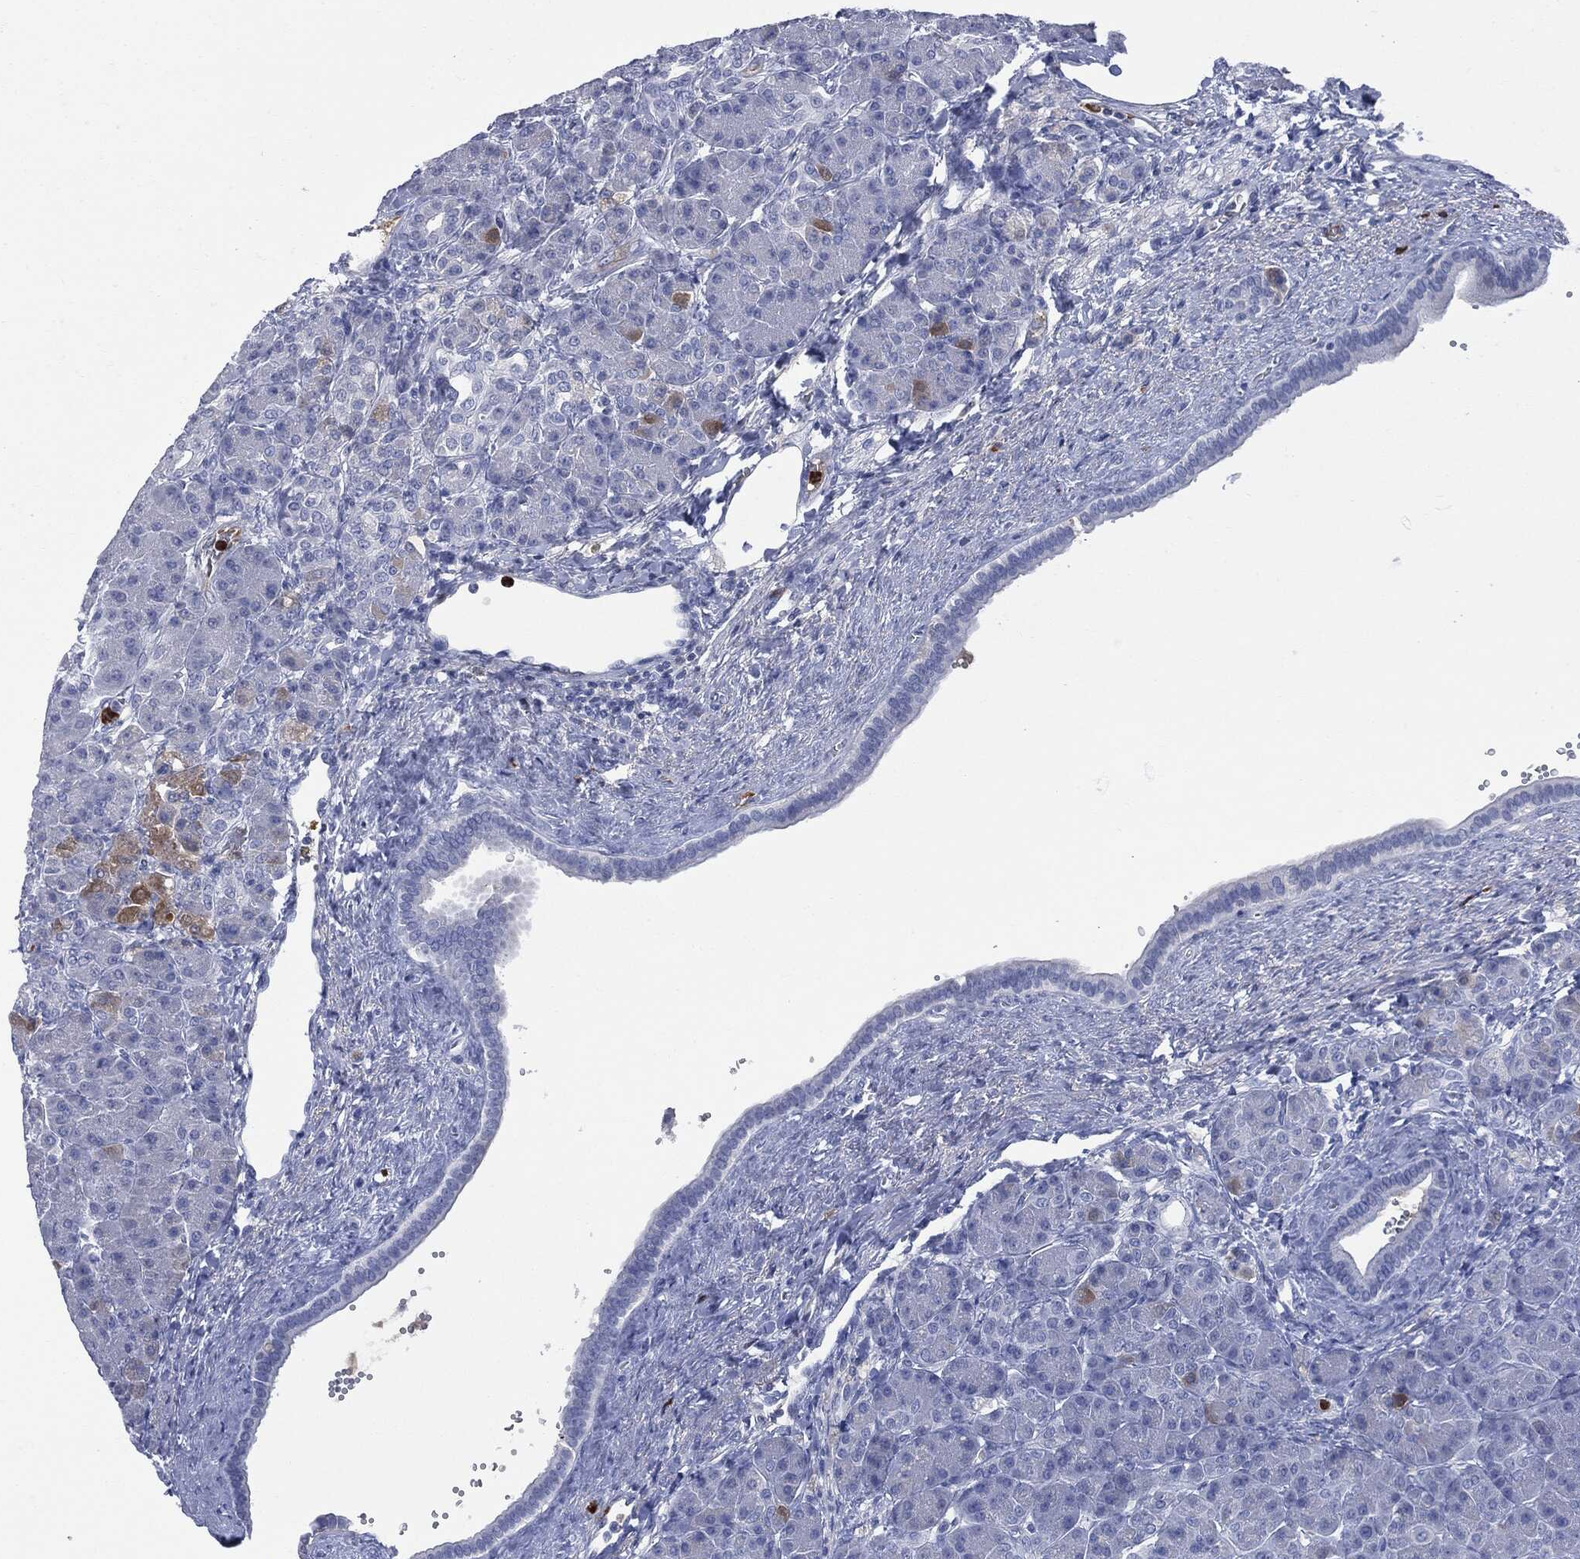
{"staining": {"intensity": "negative", "quantity": "none", "location": "none"}, "tissue": "pancreas", "cell_type": "Exocrine glandular cells", "image_type": "normal", "snomed": [{"axis": "morphology", "description": "Normal tissue, NOS"}, {"axis": "topography", "description": "Pancreas"}], "caption": "An IHC micrograph of unremarkable pancreas is shown. There is no staining in exocrine glandular cells of pancreas.", "gene": "BTK", "patient": {"sex": "female", "age": 63}}